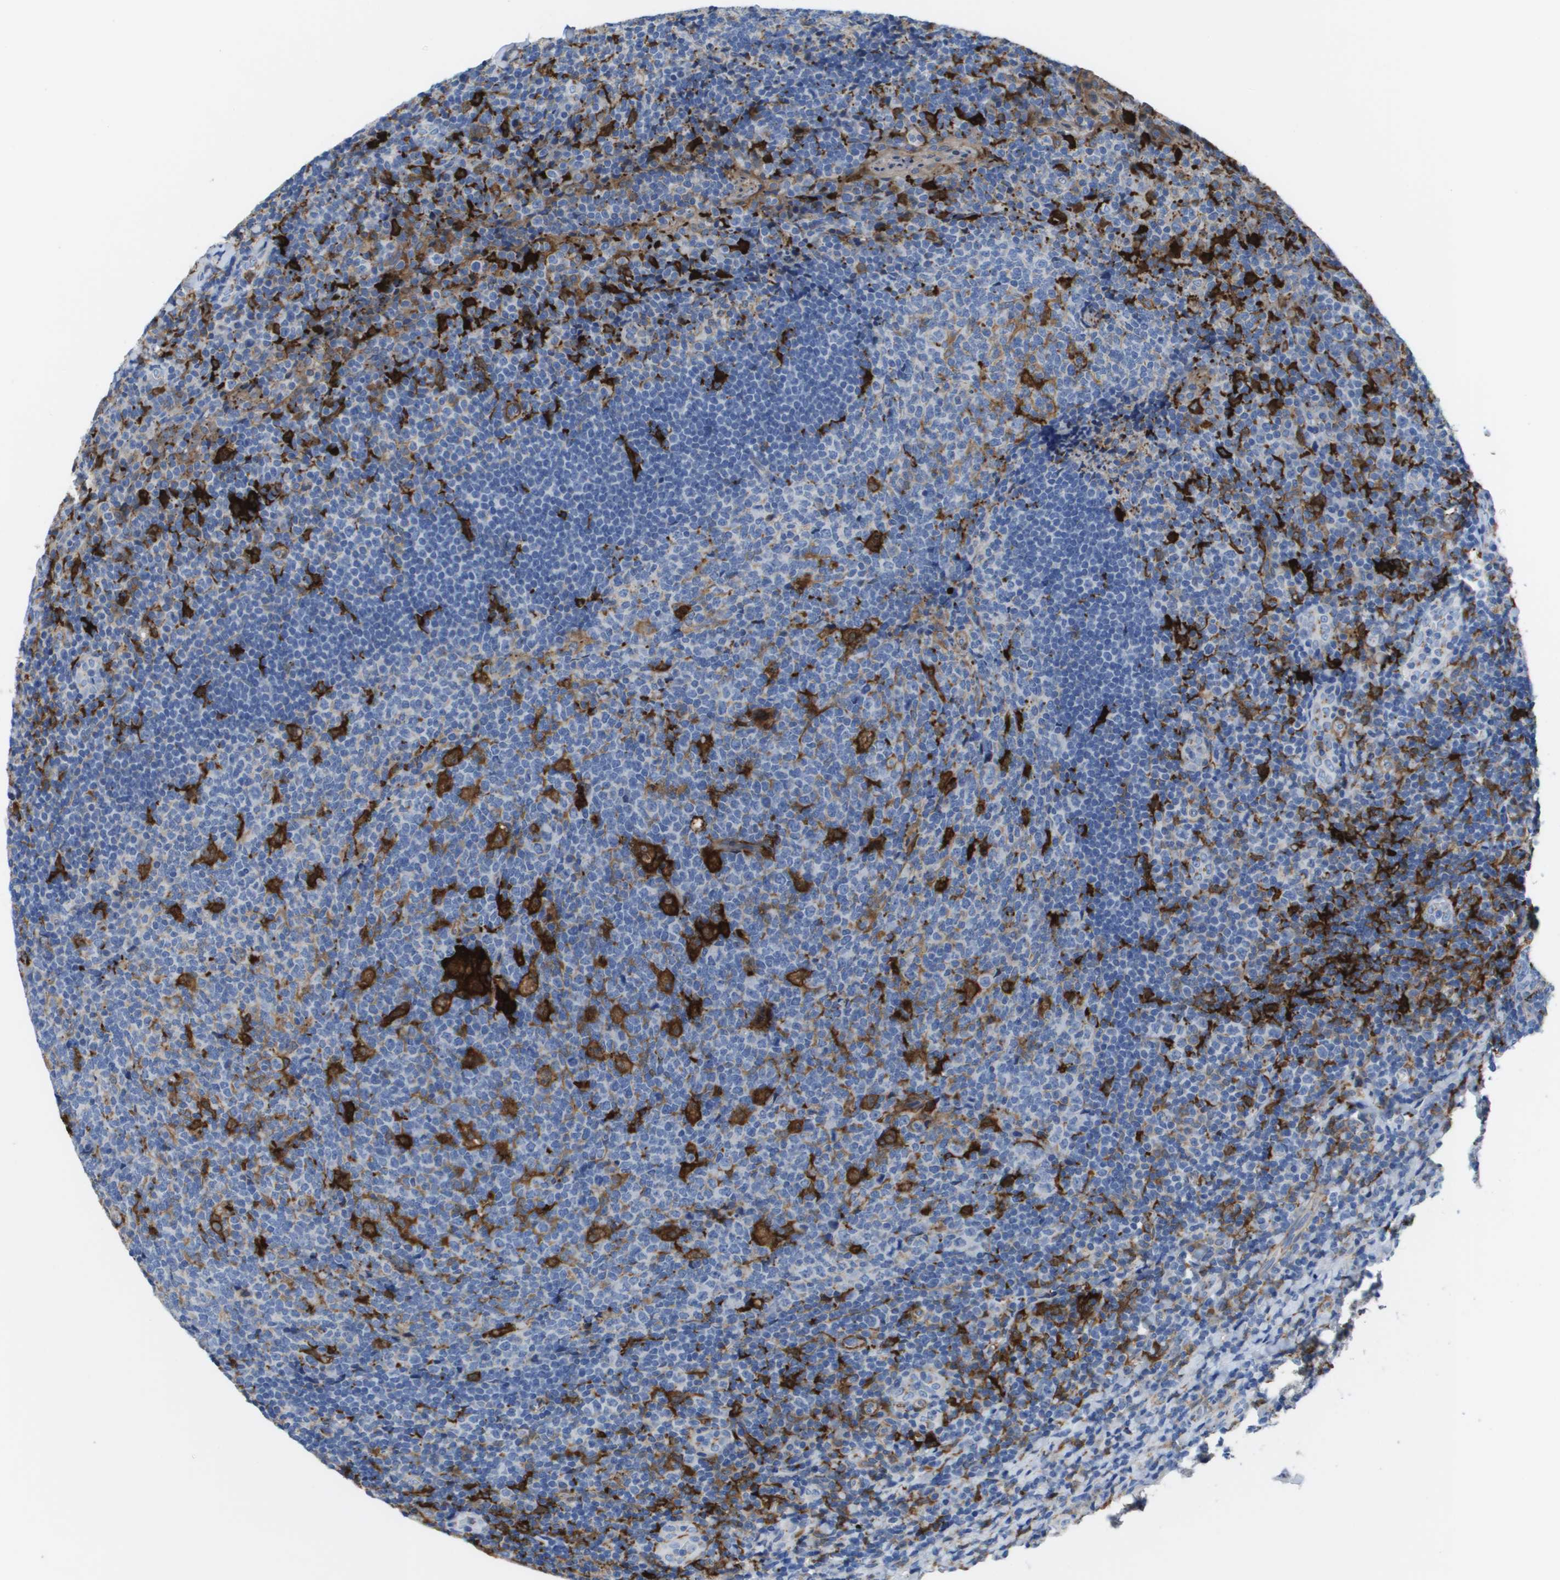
{"staining": {"intensity": "strong", "quantity": "<25%", "location": "cytoplasmic/membranous"}, "tissue": "tonsil", "cell_type": "Germinal center cells", "image_type": "normal", "snomed": [{"axis": "morphology", "description": "Normal tissue, NOS"}, {"axis": "topography", "description": "Tonsil"}], "caption": "About <25% of germinal center cells in unremarkable human tonsil show strong cytoplasmic/membranous protein positivity as visualized by brown immunohistochemical staining.", "gene": "SLC37A2", "patient": {"sex": "male", "age": 17}}